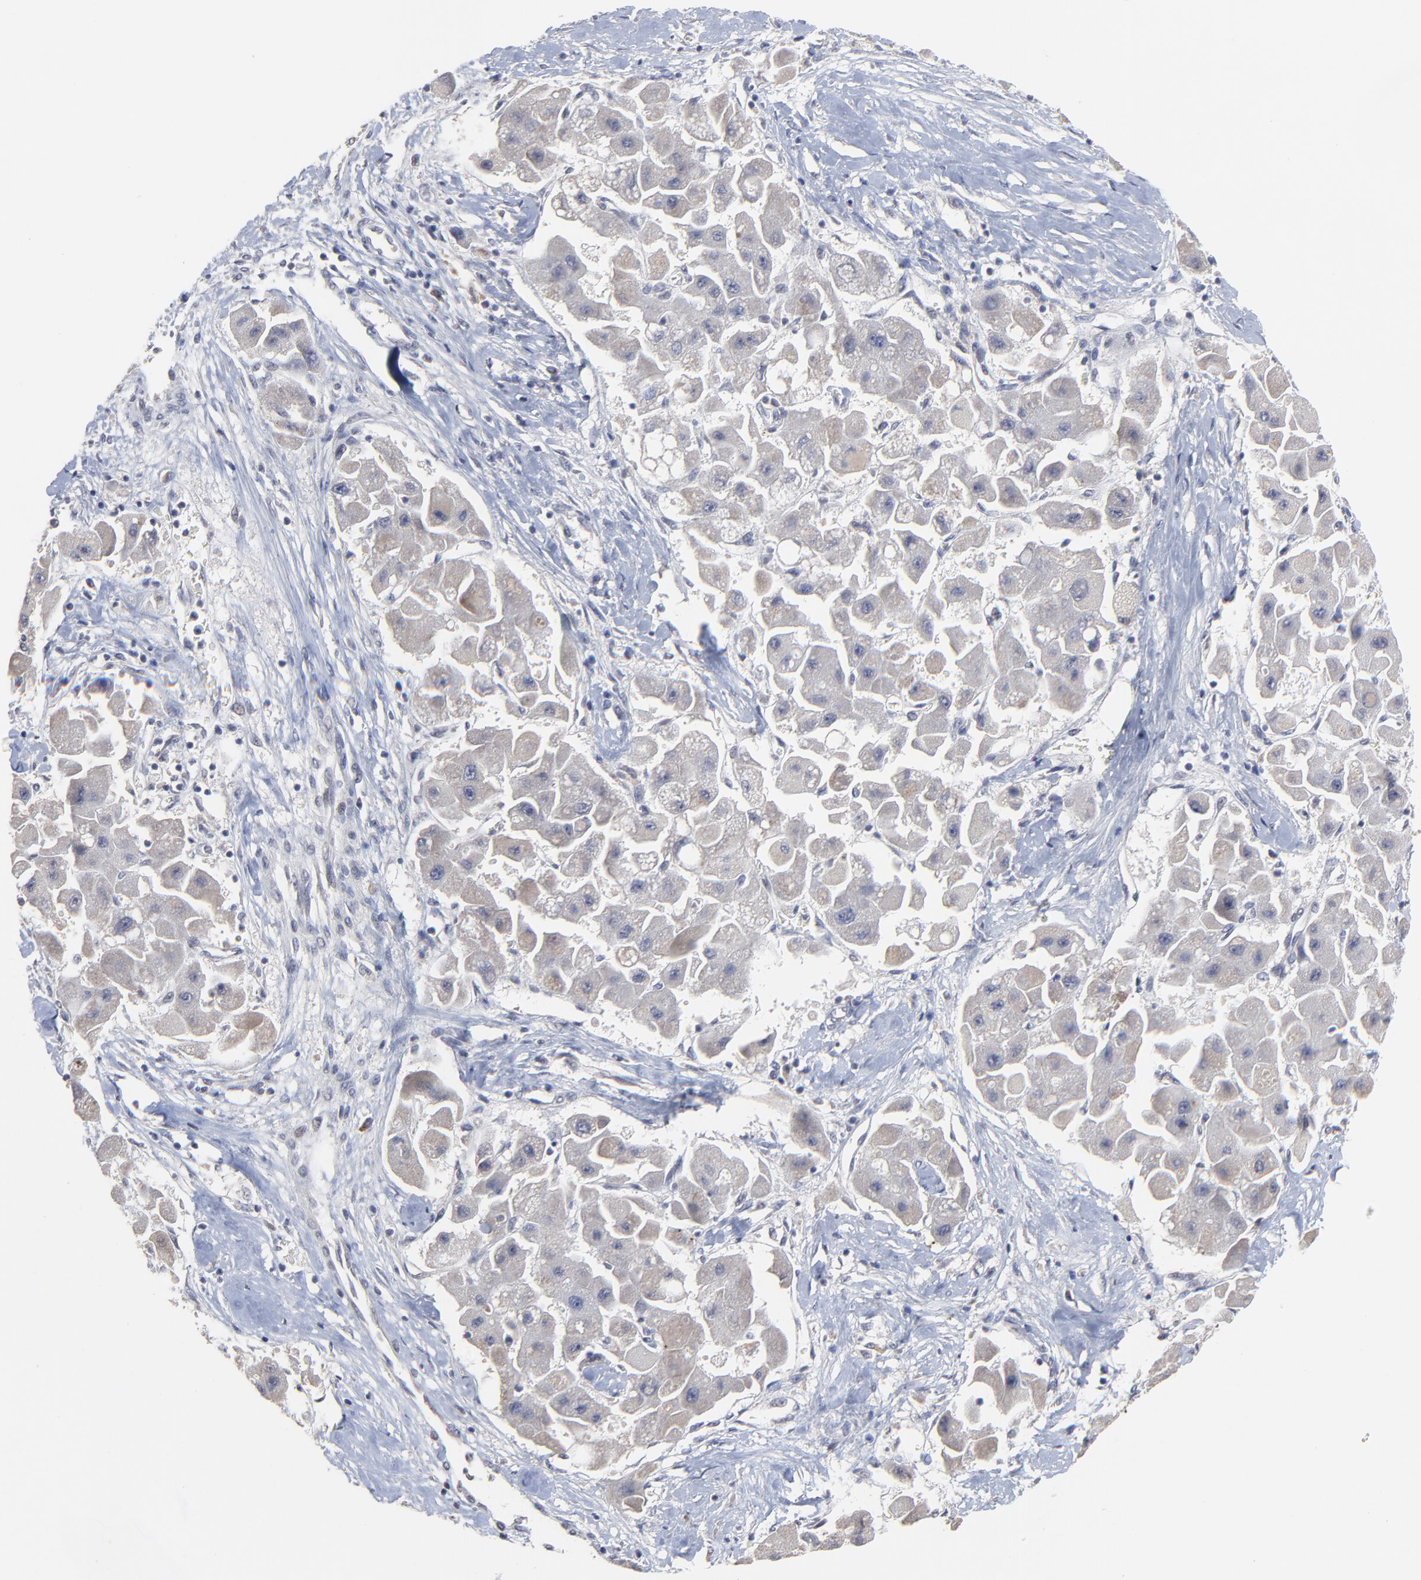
{"staining": {"intensity": "weak", "quantity": ">75%", "location": "cytoplasmic/membranous"}, "tissue": "liver cancer", "cell_type": "Tumor cells", "image_type": "cancer", "snomed": [{"axis": "morphology", "description": "Carcinoma, Hepatocellular, NOS"}, {"axis": "topography", "description": "Liver"}], "caption": "About >75% of tumor cells in human hepatocellular carcinoma (liver) demonstrate weak cytoplasmic/membranous protein staining as visualized by brown immunohistochemical staining.", "gene": "FAM199X", "patient": {"sex": "male", "age": 24}}